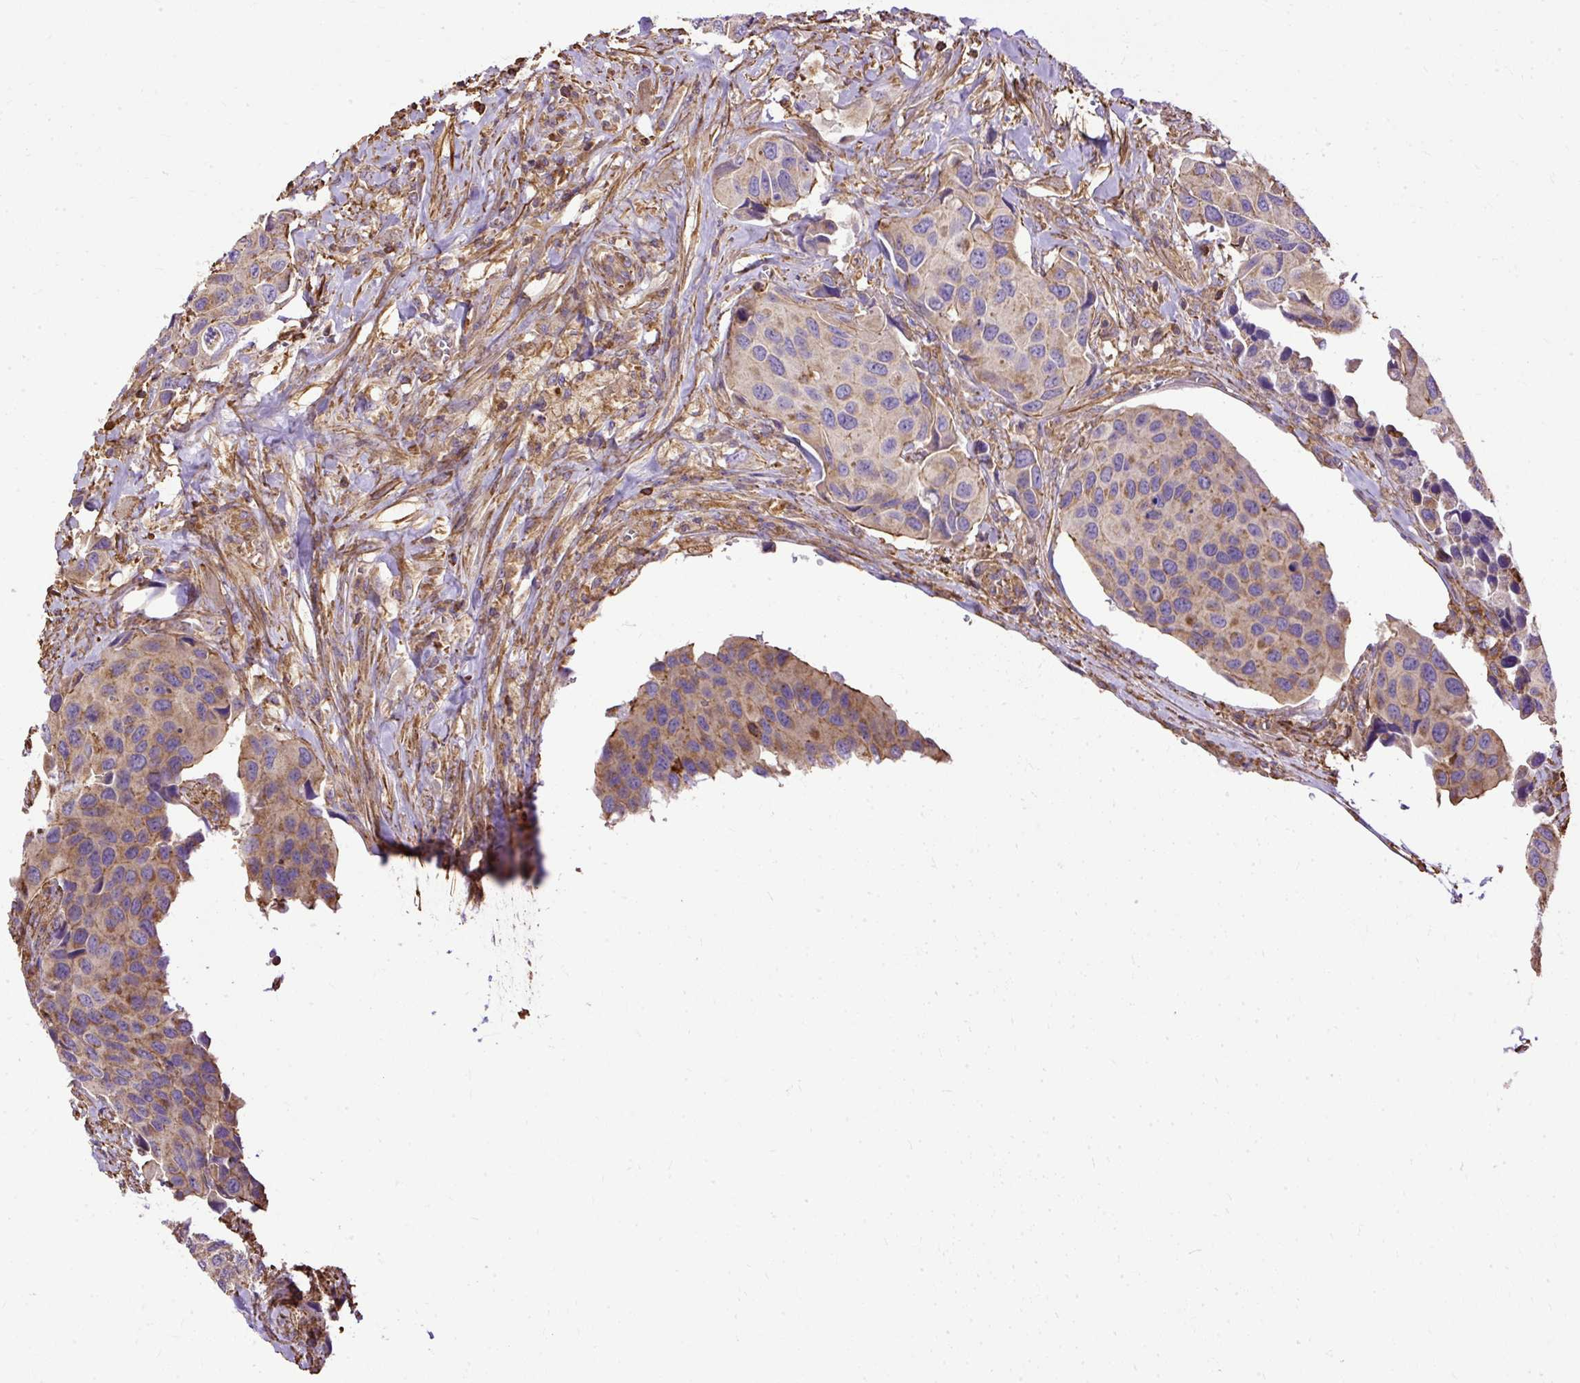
{"staining": {"intensity": "moderate", "quantity": "25%-75%", "location": "cytoplasmic/membranous"}, "tissue": "urothelial cancer", "cell_type": "Tumor cells", "image_type": "cancer", "snomed": [{"axis": "morphology", "description": "Urothelial carcinoma, High grade"}, {"axis": "topography", "description": "Urinary bladder"}], "caption": "High-grade urothelial carcinoma stained for a protein reveals moderate cytoplasmic/membranous positivity in tumor cells.", "gene": "KLHL11", "patient": {"sex": "male", "age": 74}}